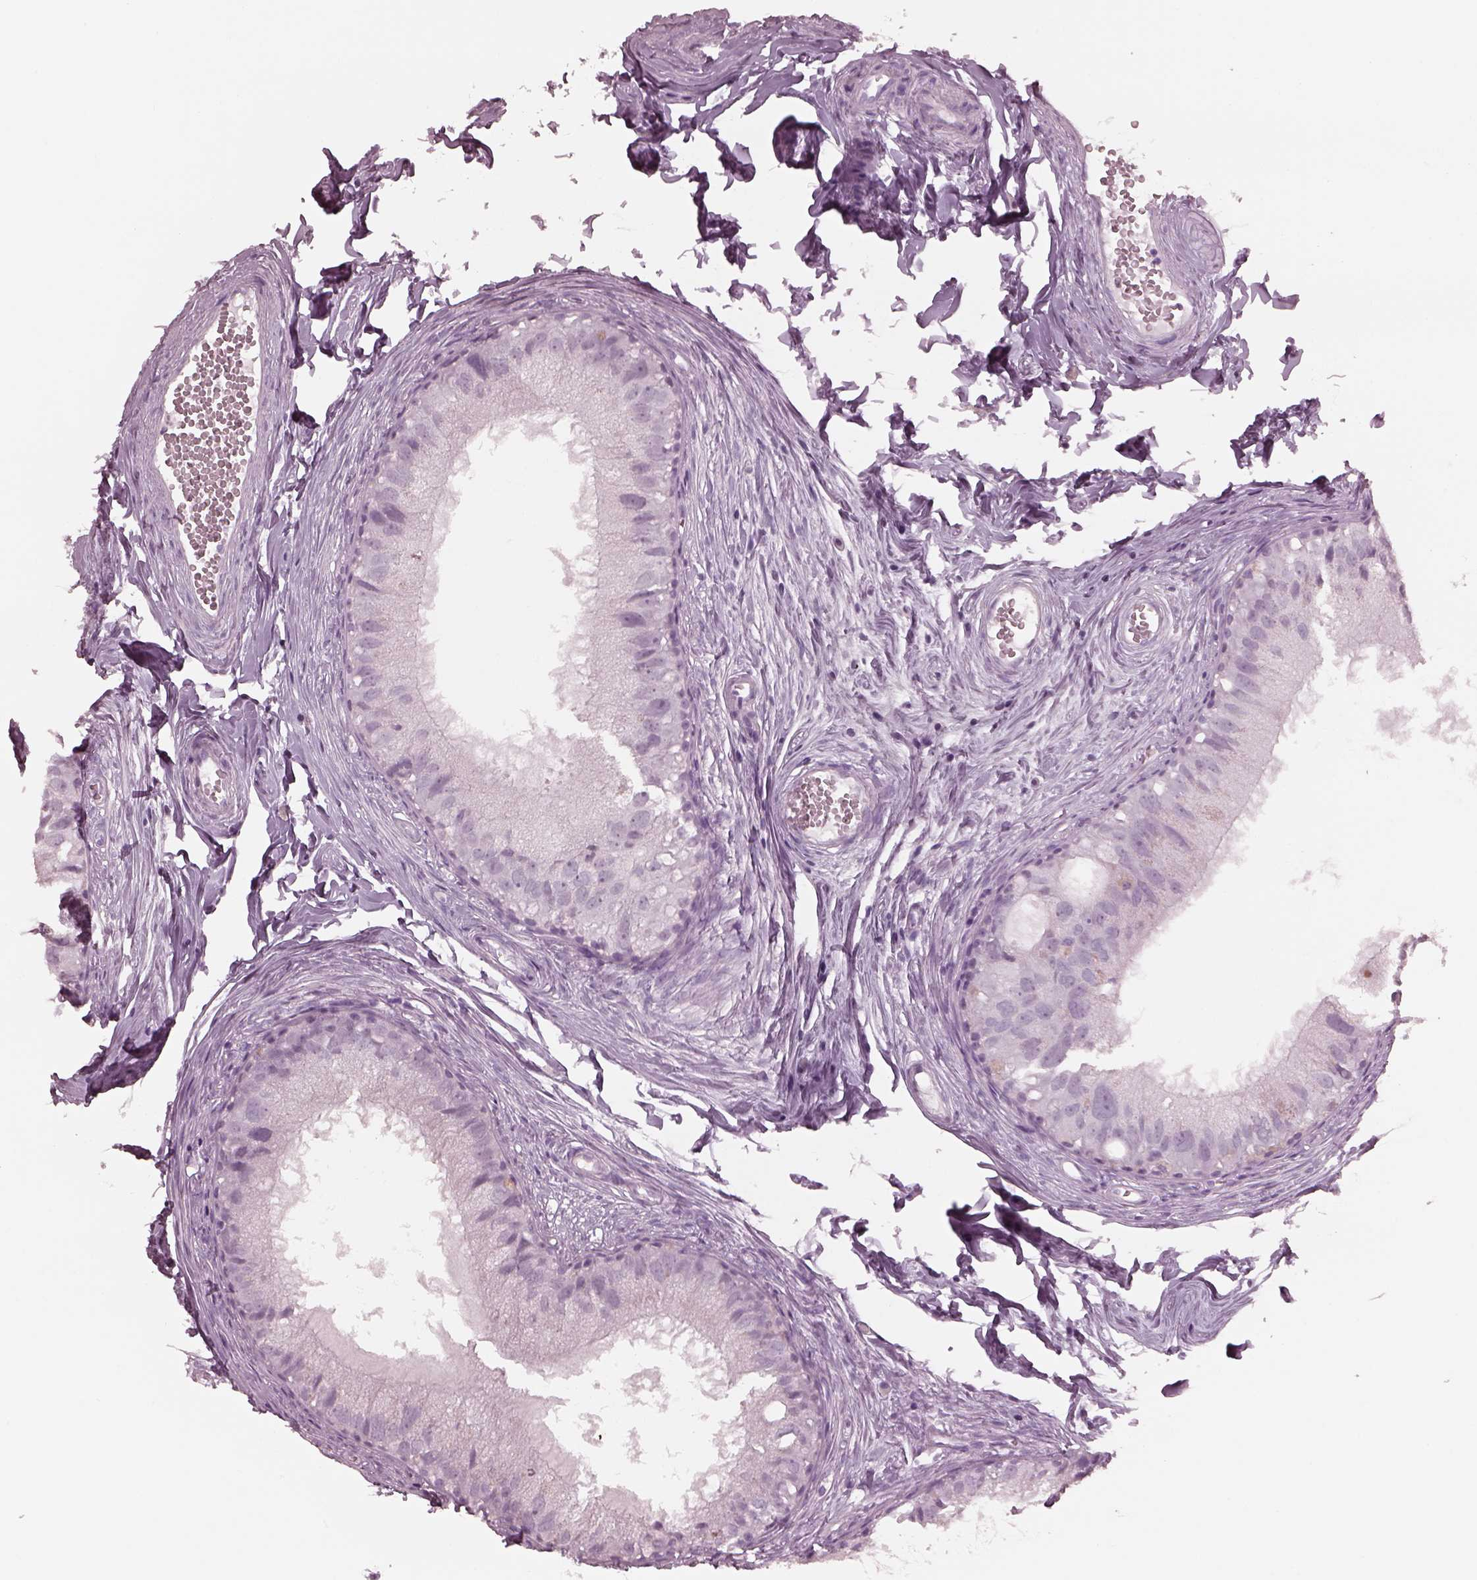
{"staining": {"intensity": "negative", "quantity": "none", "location": "none"}, "tissue": "epididymis", "cell_type": "Glandular cells", "image_type": "normal", "snomed": [{"axis": "morphology", "description": "Normal tissue, NOS"}, {"axis": "topography", "description": "Epididymis"}], "caption": "This histopathology image is of unremarkable epididymis stained with immunohistochemistry (IHC) to label a protein in brown with the nuclei are counter-stained blue. There is no positivity in glandular cells. Brightfield microscopy of immunohistochemistry stained with DAB (3,3'-diaminobenzidine) (brown) and hematoxylin (blue), captured at high magnification.", "gene": "C2orf81", "patient": {"sex": "male", "age": 45}}